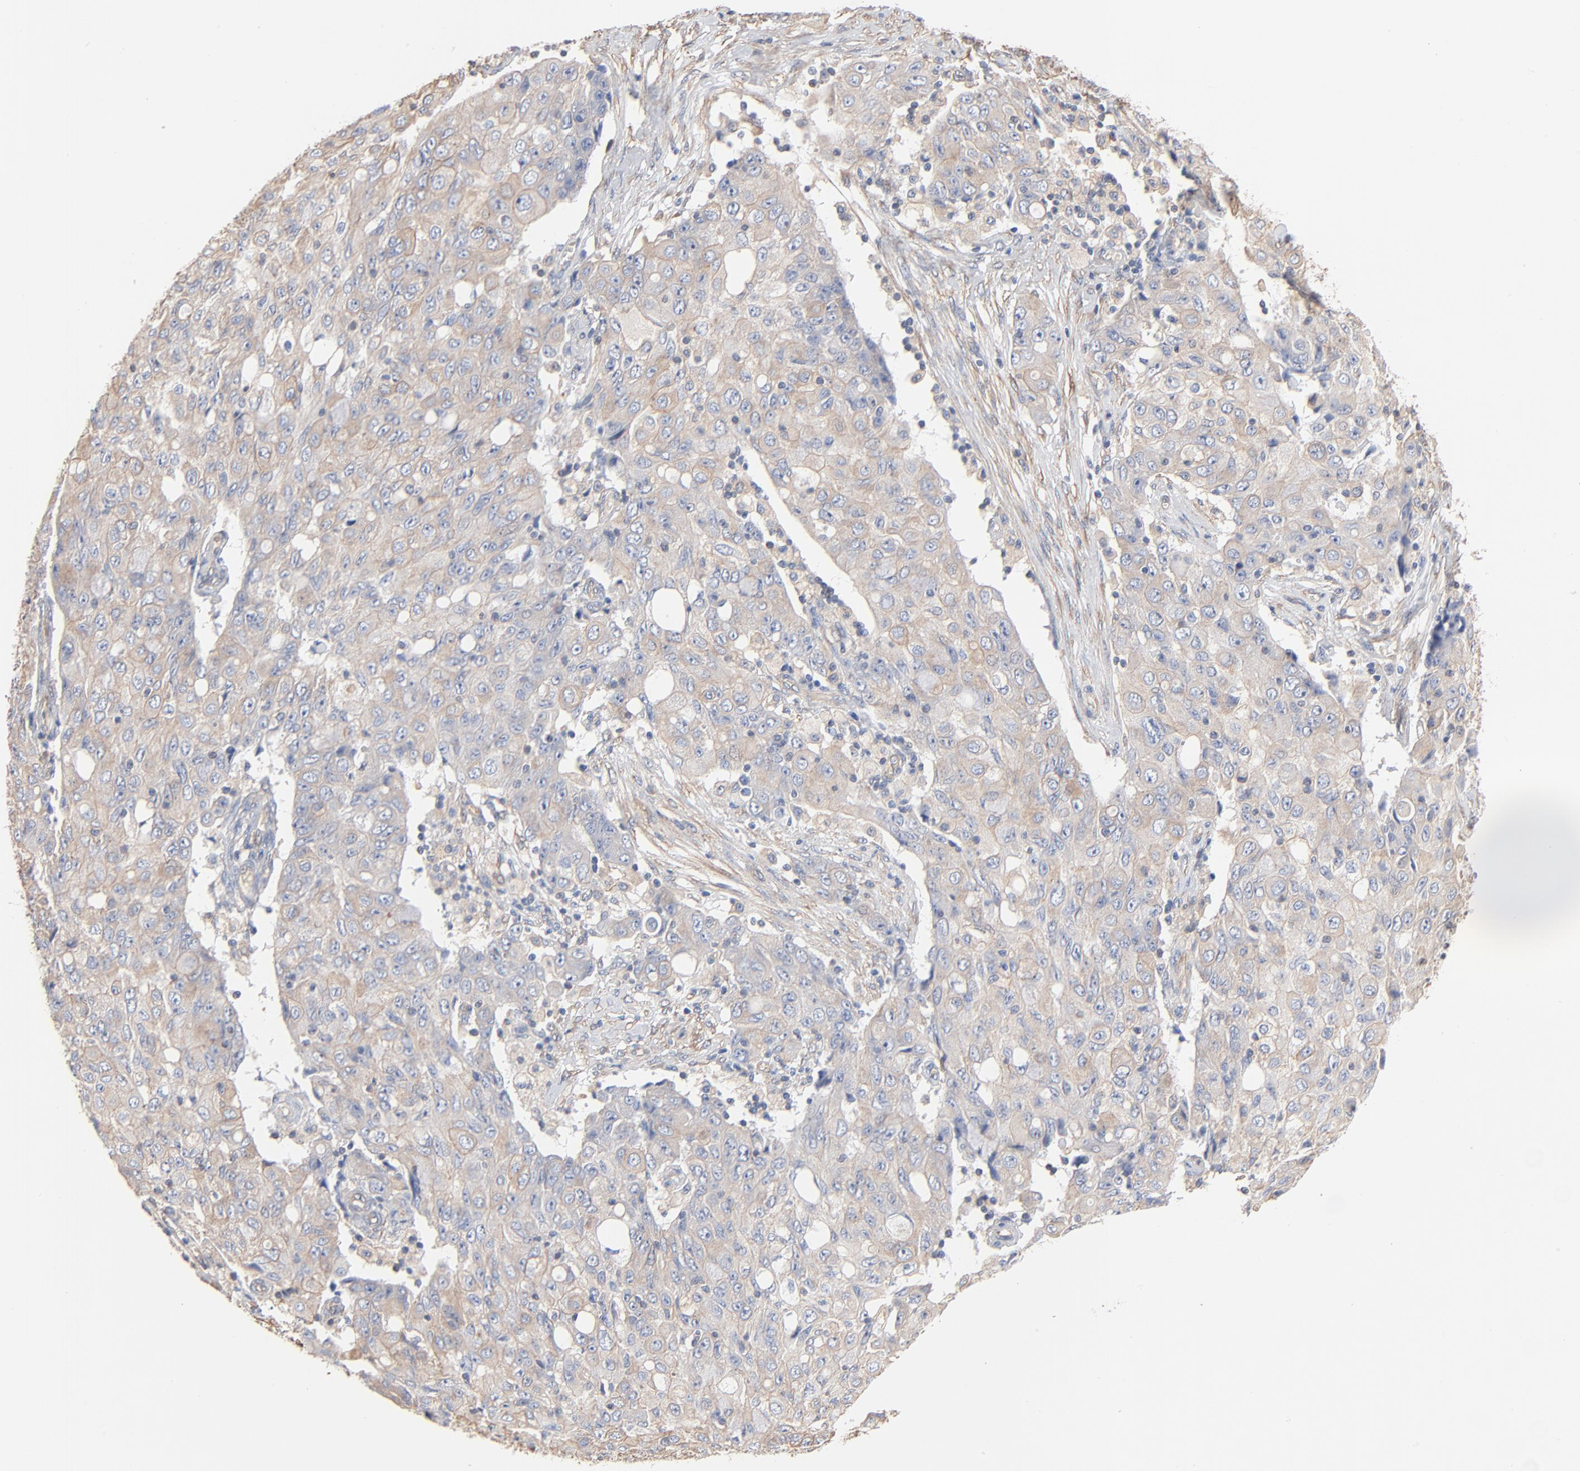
{"staining": {"intensity": "negative", "quantity": "none", "location": "none"}, "tissue": "ovarian cancer", "cell_type": "Tumor cells", "image_type": "cancer", "snomed": [{"axis": "morphology", "description": "Carcinoma, endometroid"}, {"axis": "topography", "description": "Ovary"}], "caption": "A histopathology image of endometroid carcinoma (ovarian) stained for a protein displays no brown staining in tumor cells. (DAB (3,3'-diaminobenzidine) IHC visualized using brightfield microscopy, high magnification).", "gene": "ABCD4", "patient": {"sex": "female", "age": 42}}